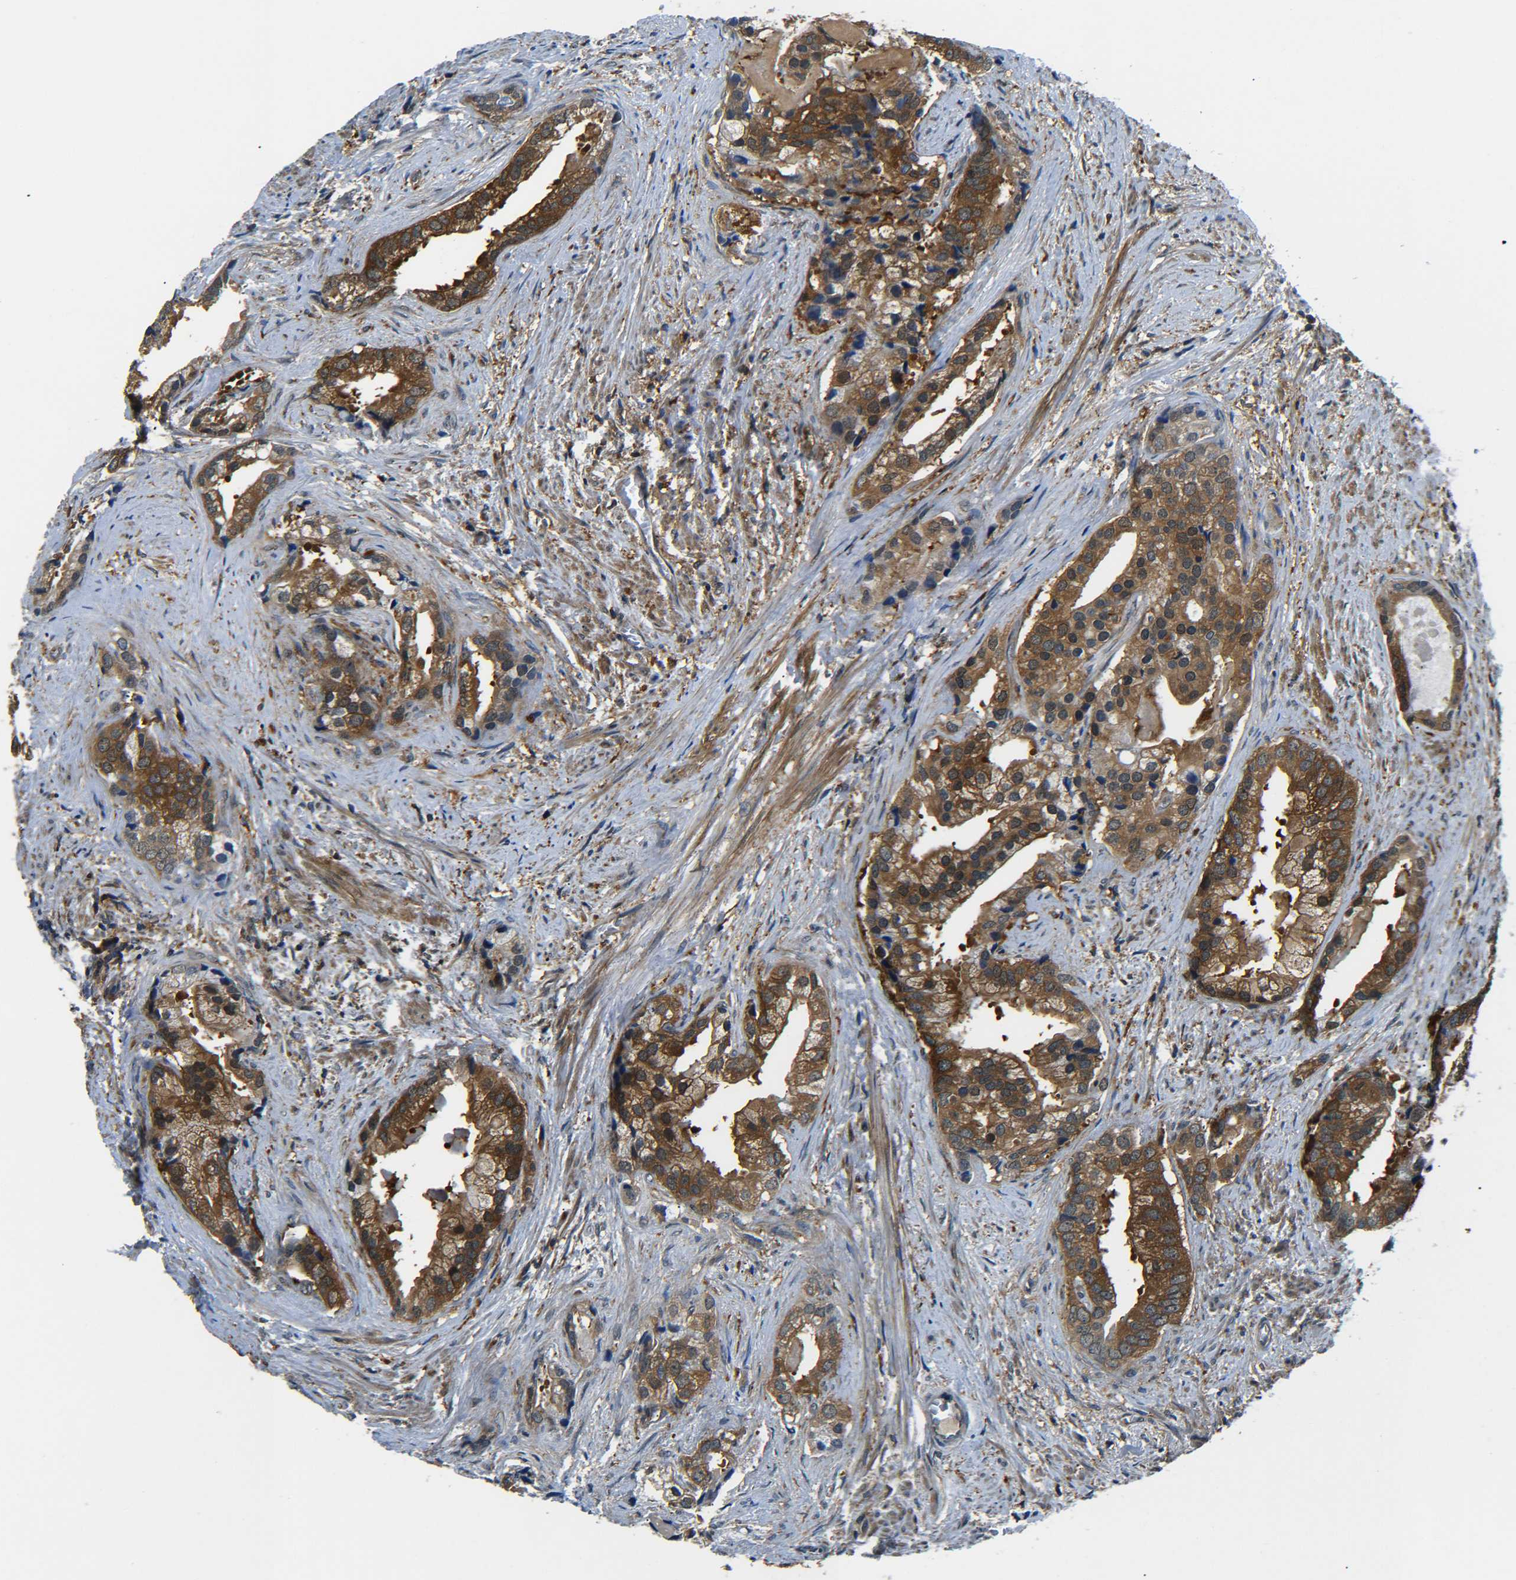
{"staining": {"intensity": "strong", "quantity": ">75%", "location": "cytoplasmic/membranous"}, "tissue": "prostate cancer", "cell_type": "Tumor cells", "image_type": "cancer", "snomed": [{"axis": "morphology", "description": "Adenocarcinoma, Low grade"}, {"axis": "topography", "description": "Prostate"}], "caption": "Tumor cells reveal strong cytoplasmic/membranous staining in about >75% of cells in prostate cancer (adenocarcinoma (low-grade)).", "gene": "PREB", "patient": {"sex": "male", "age": 71}}